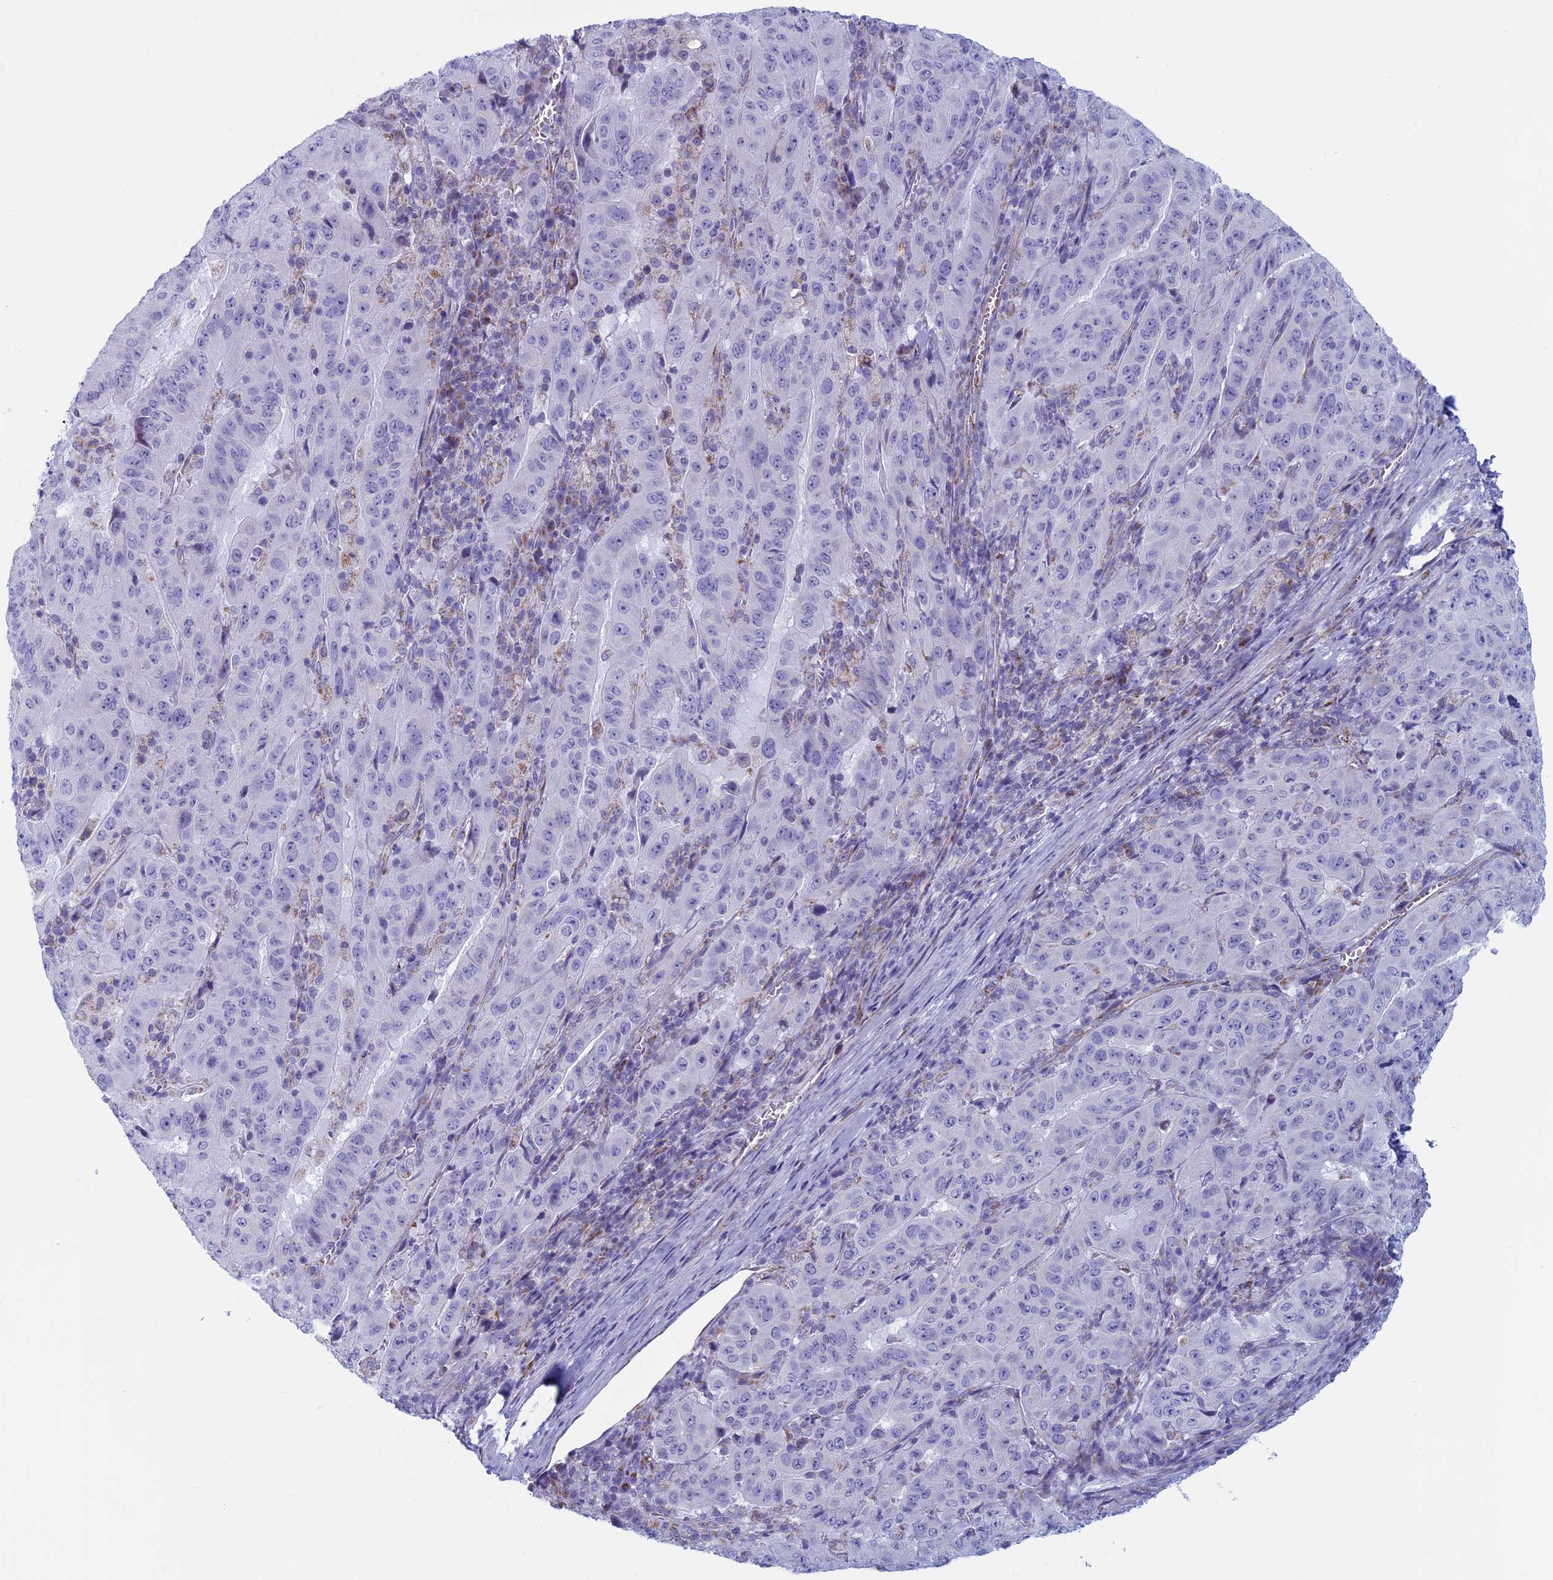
{"staining": {"intensity": "negative", "quantity": "none", "location": "none"}, "tissue": "pancreatic cancer", "cell_type": "Tumor cells", "image_type": "cancer", "snomed": [{"axis": "morphology", "description": "Adenocarcinoma, NOS"}, {"axis": "topography", "description": "Pancreas"}], "caption": "The photomicrograph exhibits no staining of tumor cells in adenocarcinoma (pancreatic).", "gene": "NDUFB9", "patient": {"sex": "male", "age": 63}}